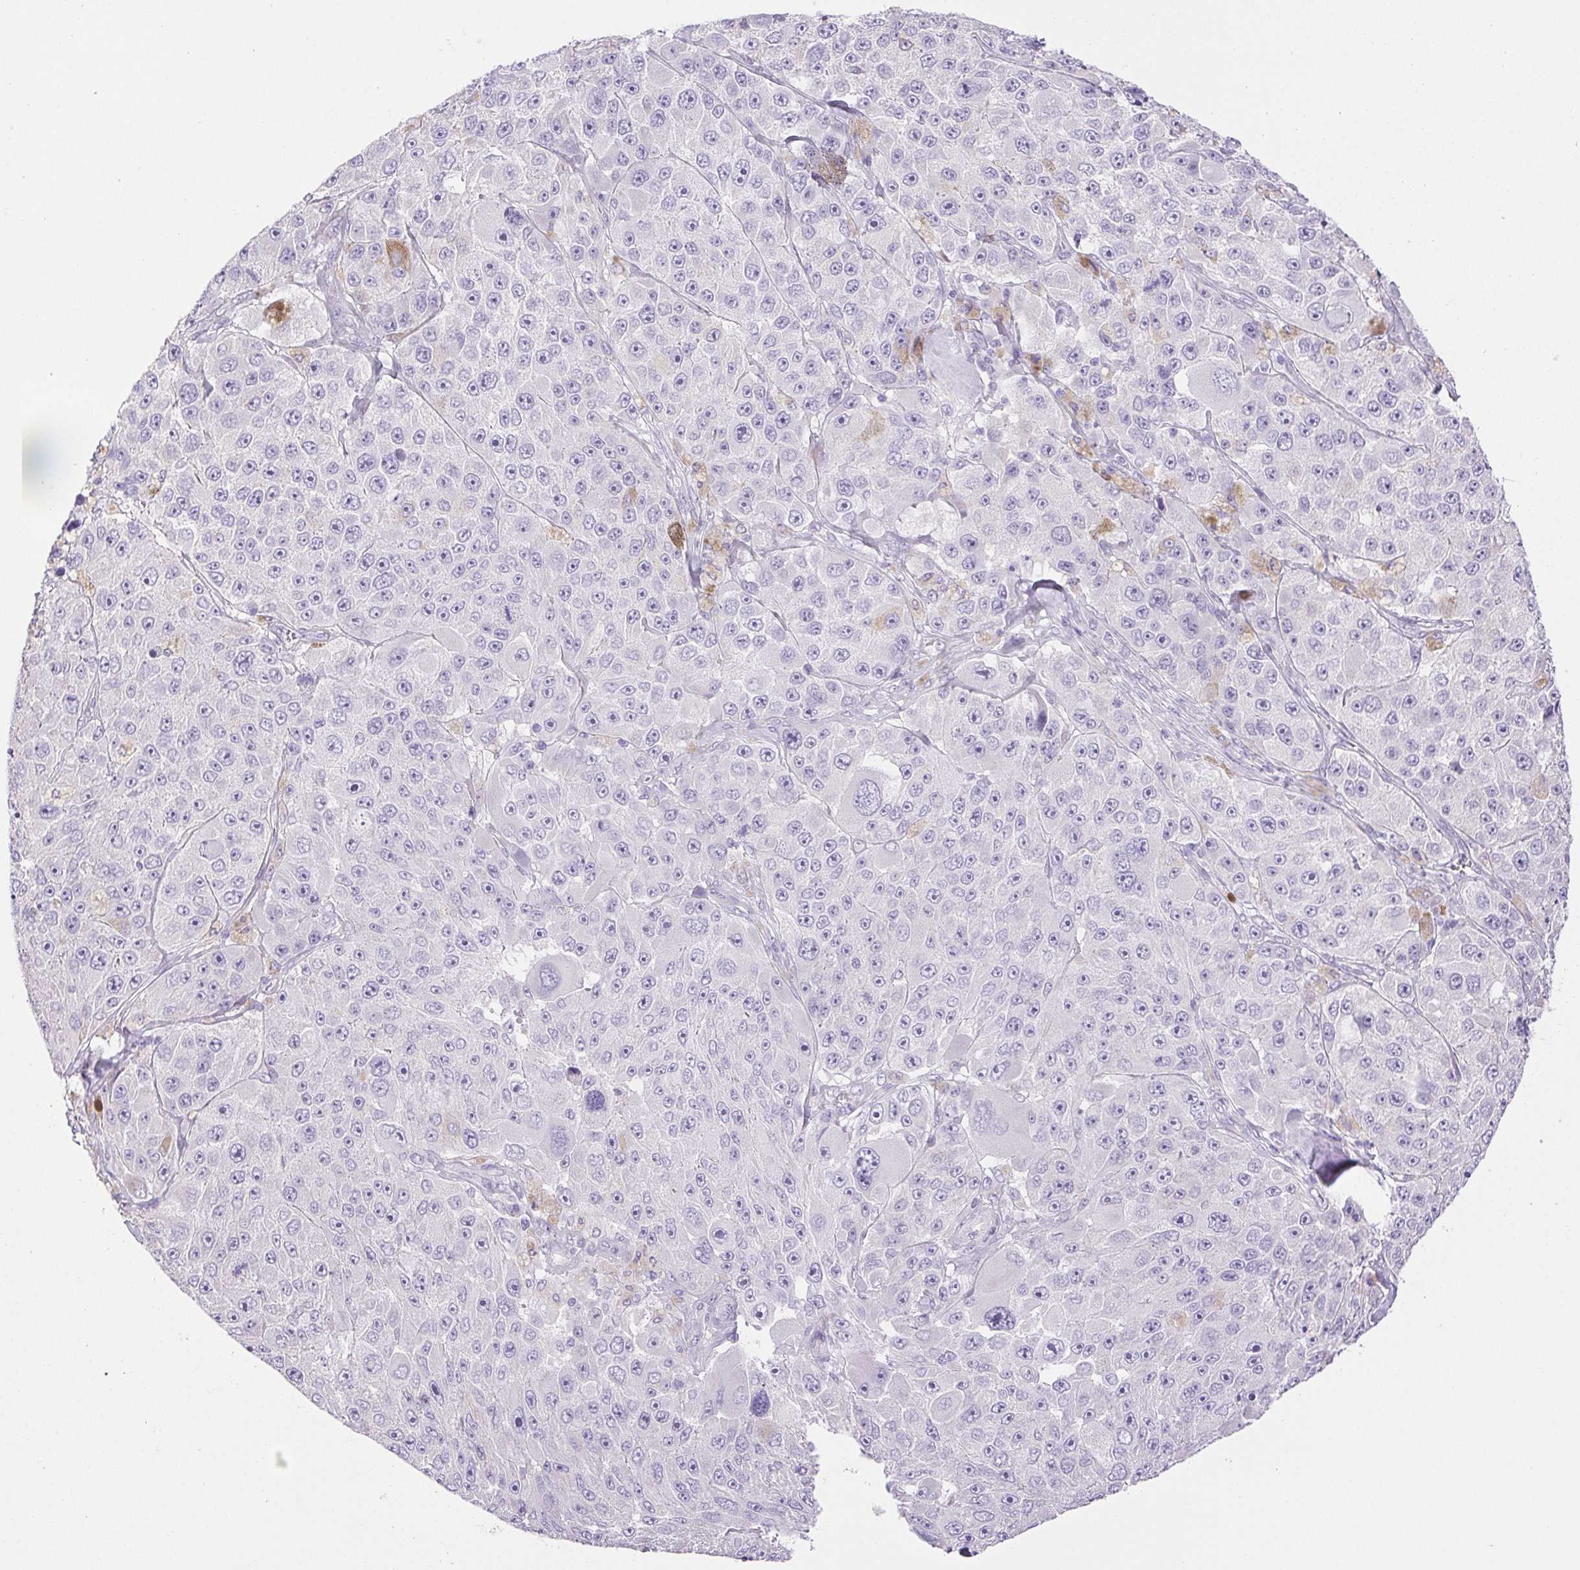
{"staining": {"intensity": "negative", "quantity": "none", "location": "none"}, "tissue": "melanoma", "cell_type": "Tumor cells", "image_type": "cancer", "snomed": [{"axis": "morphology", "description": "Malignant melanoma, Metastatic site"}, {"axis": "topography", "description": "Lymph node"}], "caption": "IHC photomicrograph of human melanoma stained for a protein (brown), which reveals no expression in tumor cells.", "gene": "PAPPA2", "patient": {"sex": "male", "age": 62}}